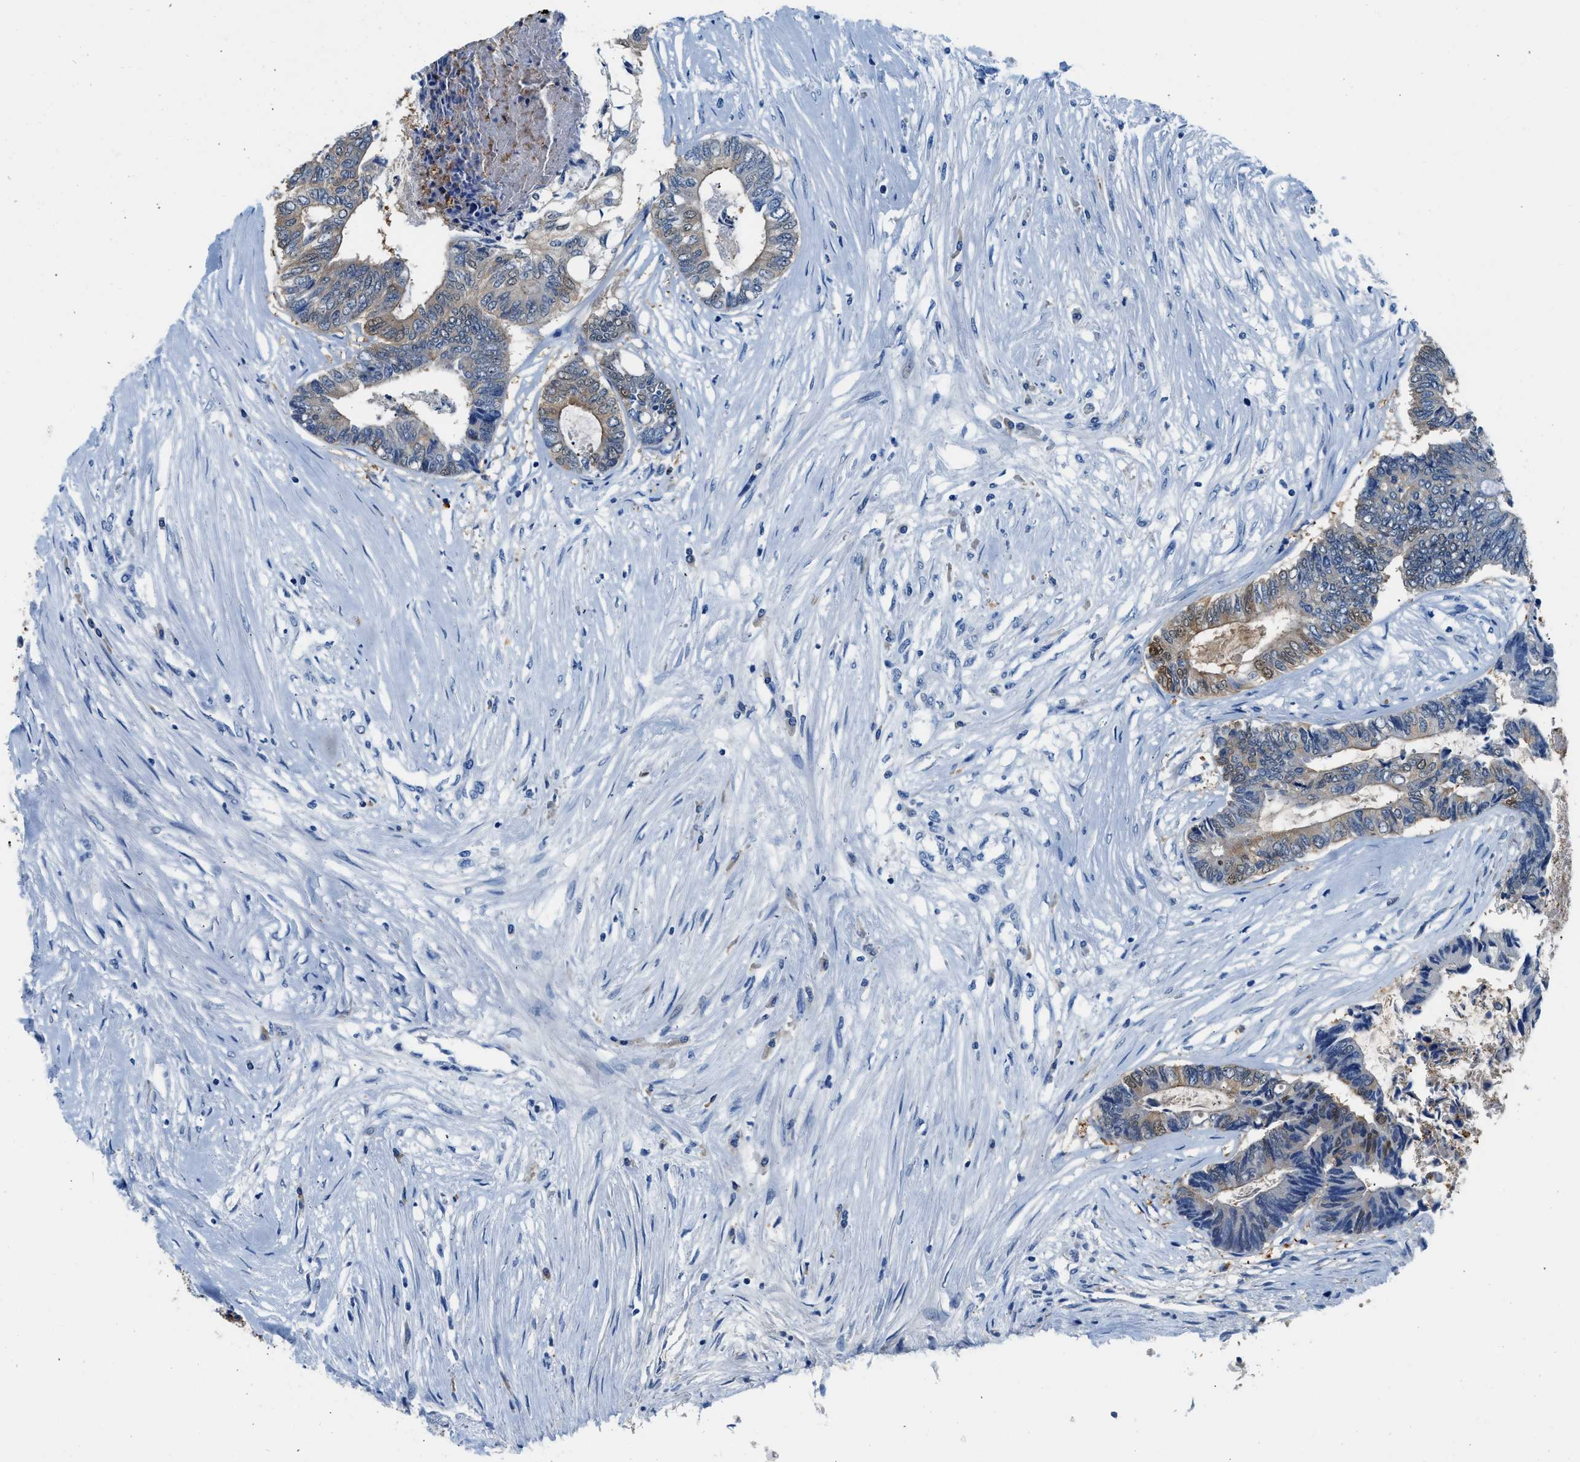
{"staining": {"intensity": "moderate", "quantity": "25%-75%", "location": "cytoplasmic/membranous,nuclear"}, "tissue": "colorectal cancer", "cell_type": "Tumor cells", "image_type": "cancer", "snomed": [{"axis": "morphology", "description": "Adenocarcinoma, NOS"}, {"axis": "topography", "description": "Rectum"}], "caption": "This is an image of IHC staining of adenocarcinoma (colorectal), which shows moderate expression in the cytoplasmic/membranous and nuclear of tumor cells.", "gene": "FADS6", "patient": {"sex": "male", "age": 63}}